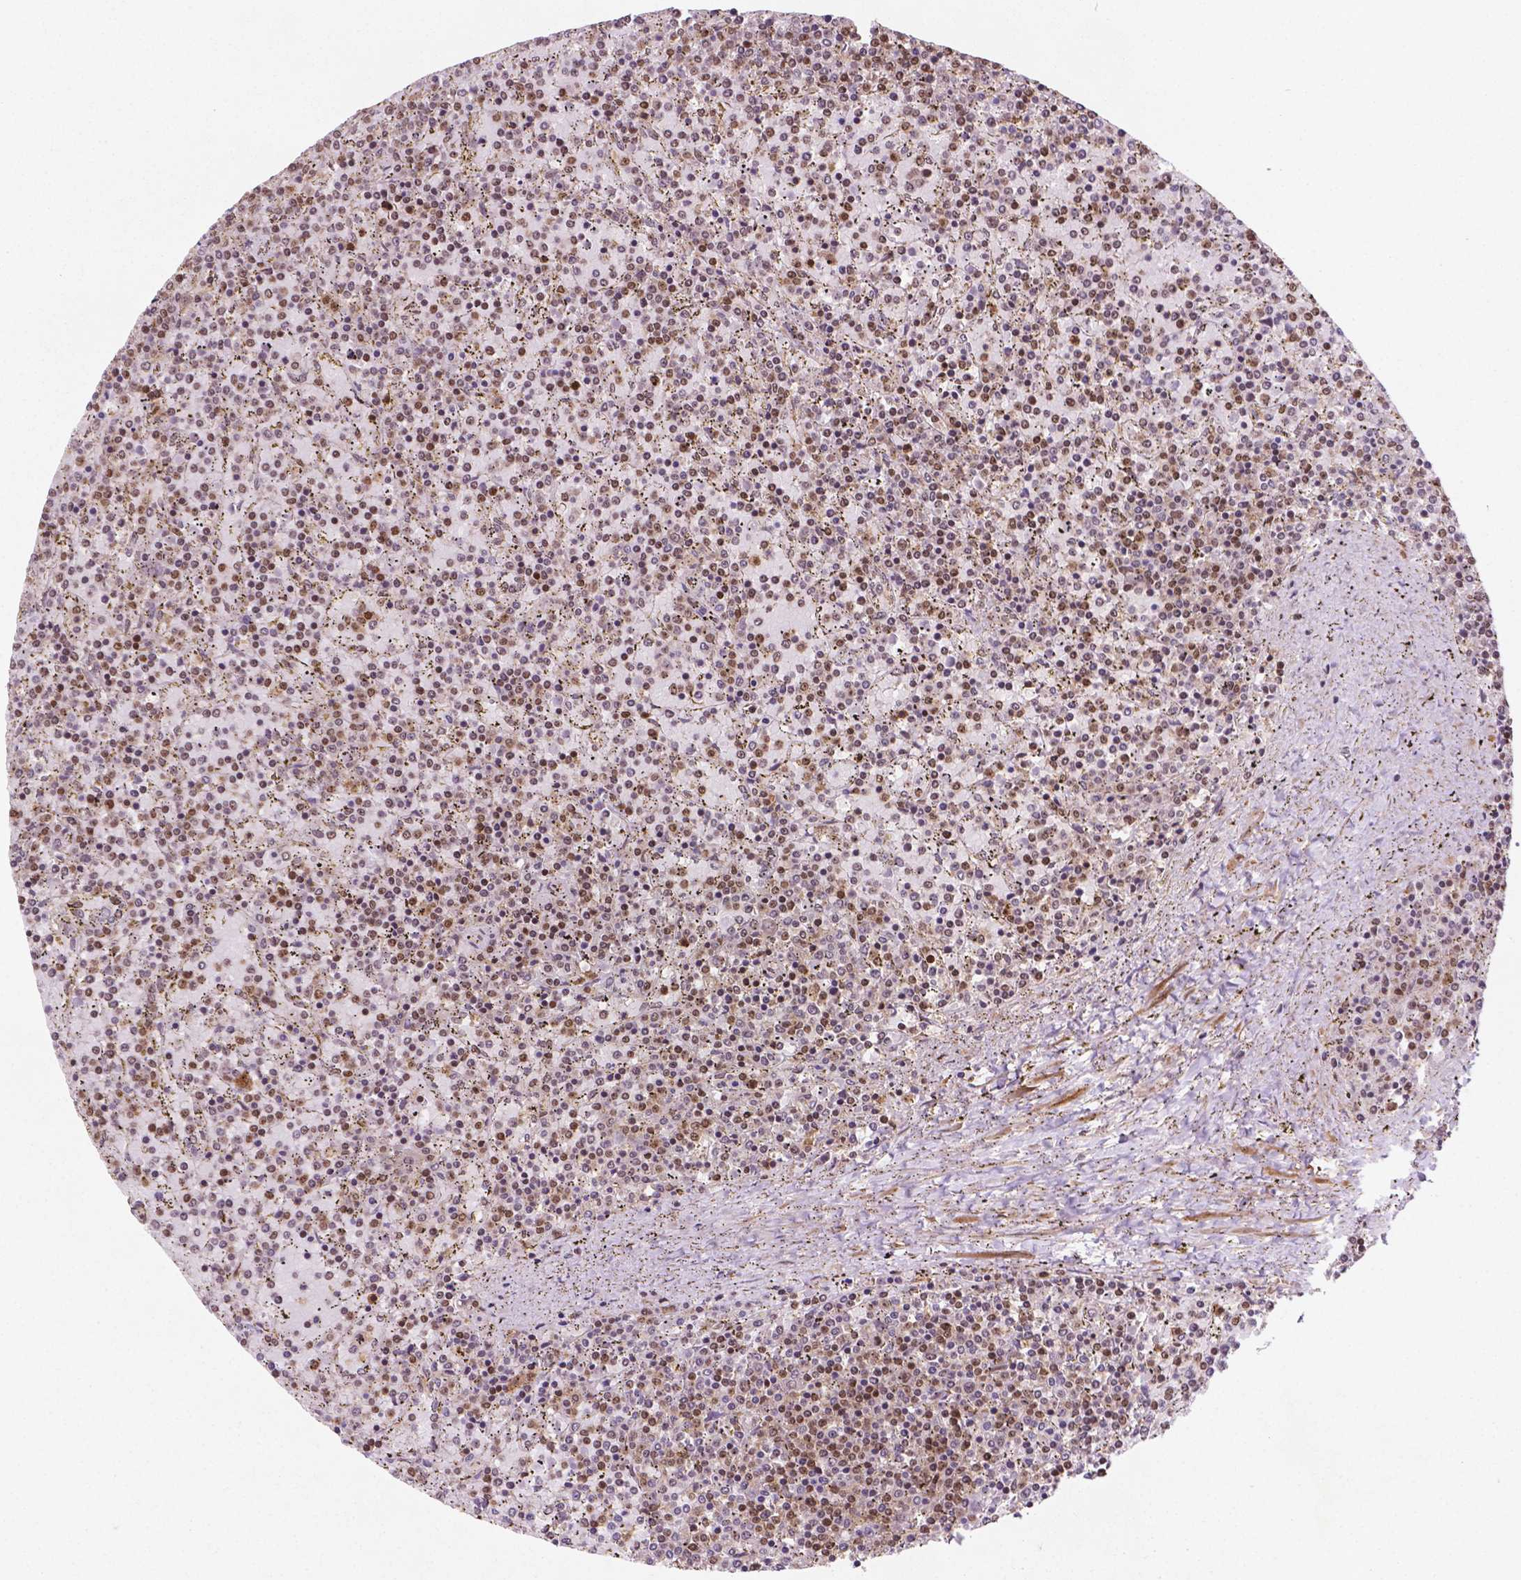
{"staining": {"intensity": "moderate", "quantity": "25%-75%", "location": "nuclear"}, "tissue": "lymphoma", "cell_type": "Tumor cells", "image_type": "cancer", "snomed": [{"axis": "morphology", "description": "Malignant lymphoma, non-Hodgkin's type, Low grade"}, {"axis": "topography", "description": "Spleen"}], "caption": "This is a micrograph of immunohistochemistry staining of lymphoma, which shows moderate positivity in the nuclear of tumor cells.", "gene": "SIRT6", "patient": {"sex": "female", "age": 77}}